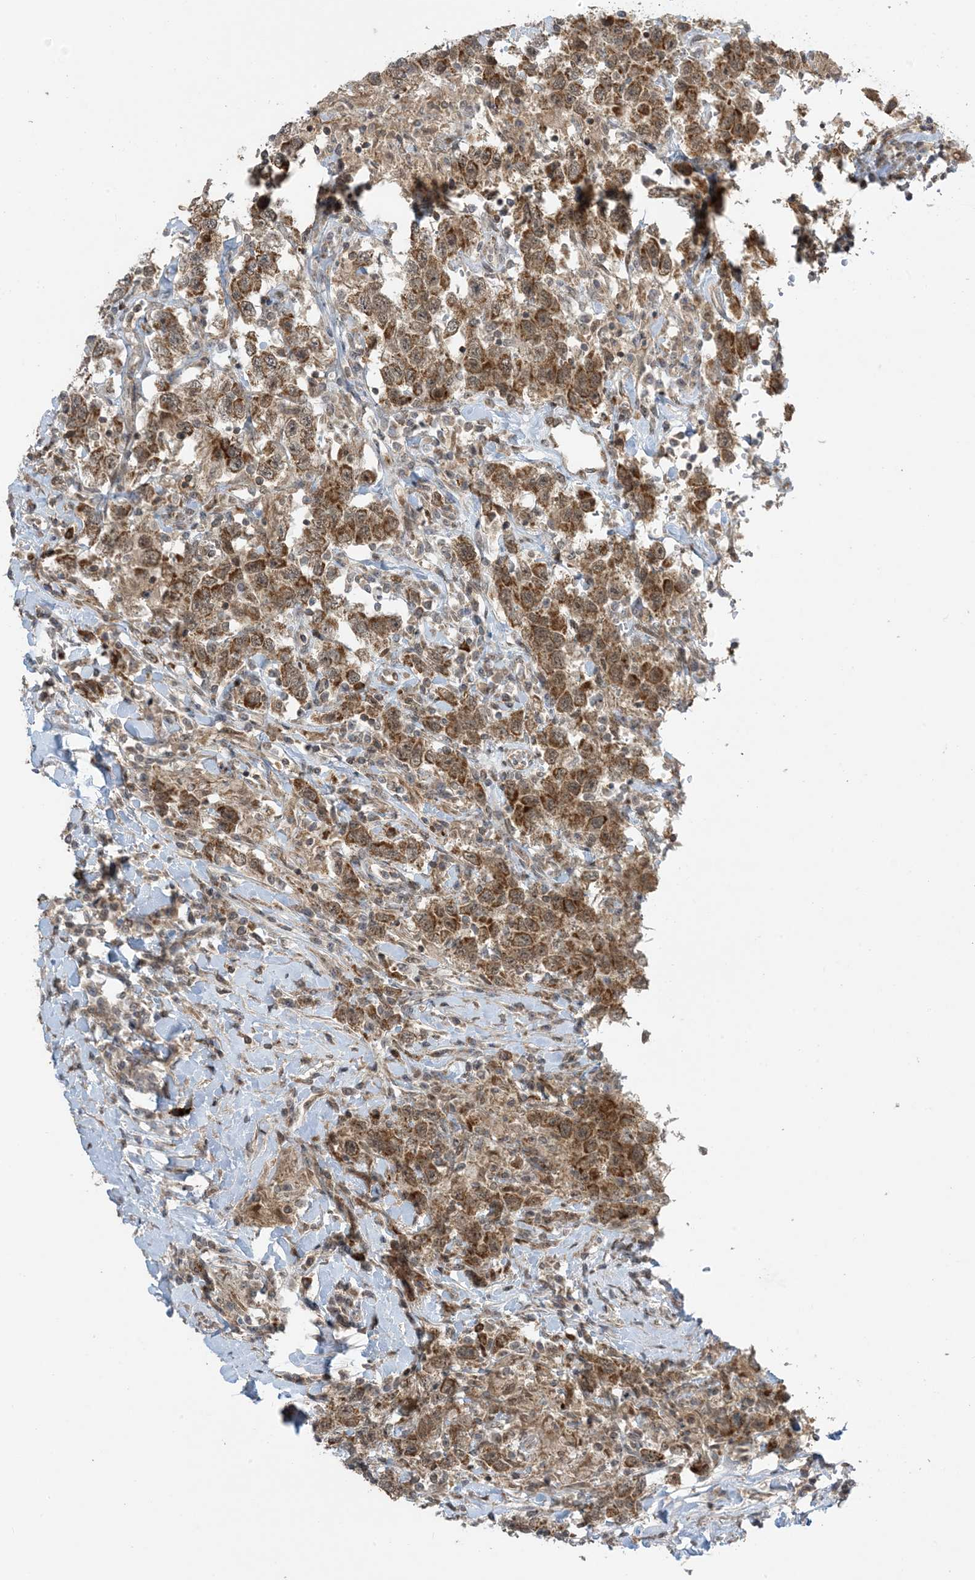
{"staining": {"intensity": "moderate", "quantity": ">75%", "location": "cytoplasmic/membranous"}, "tissue": "testis cancer", "cell_type": "Tumor cells", "image_type": "cancer", "snomed": [{"axis": "morphology", "description": "Seminoma, NOS"}, {"axis": "topography", "description": "Testis"}], "caption": "The immunohistochemical stain shows moderate cytoplasmic/membranous staining in tumor cells of seminoma (testis) tissue. Nuclei are stained in blue.", "gene": "PHLDB2", "patient": {"sex": "male", "age": 41}}